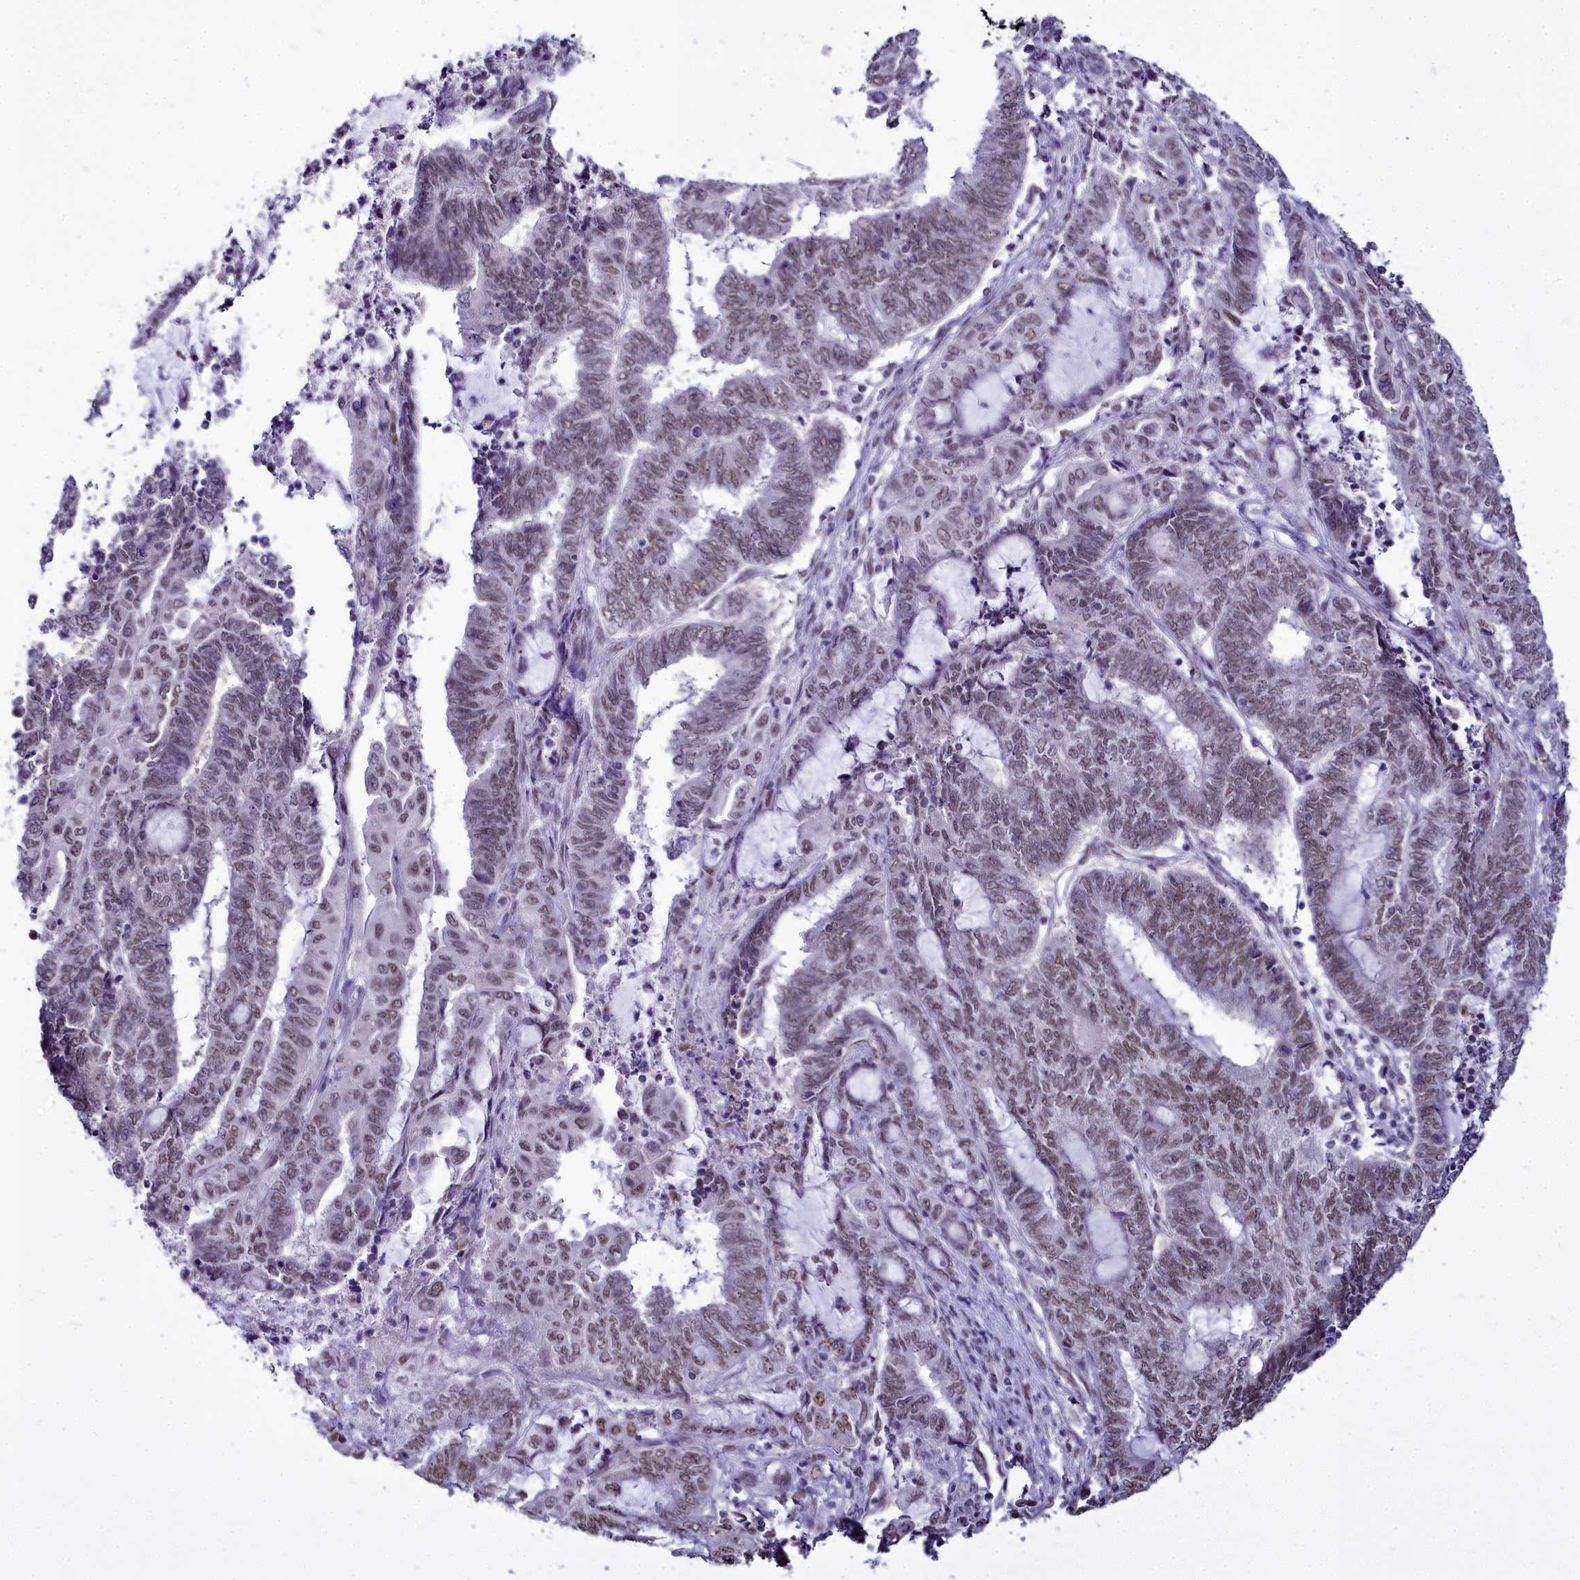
{"staining": {"intensity": "weak", "quantity": ">75%", "location": "nuclear"}, "tissue": "endometrial cancer", "cell_type": "Tumor cells", "image_type": "cancer", "snomed": [{"axis": "morphology", "description": "Adenocarcinoma, NOS"}, {"axis": "topography", "description": "Uterus"}, {"axis": "topography", "description": "Endometrium"}], "caption": "Tumor cells exhibit low levels of weak nuclear positivity in approximately >75% of cells in human adenocarcinoma (endometrial).", "gene": "RBM12", "patient": {"sex": "female", "age": 70}}